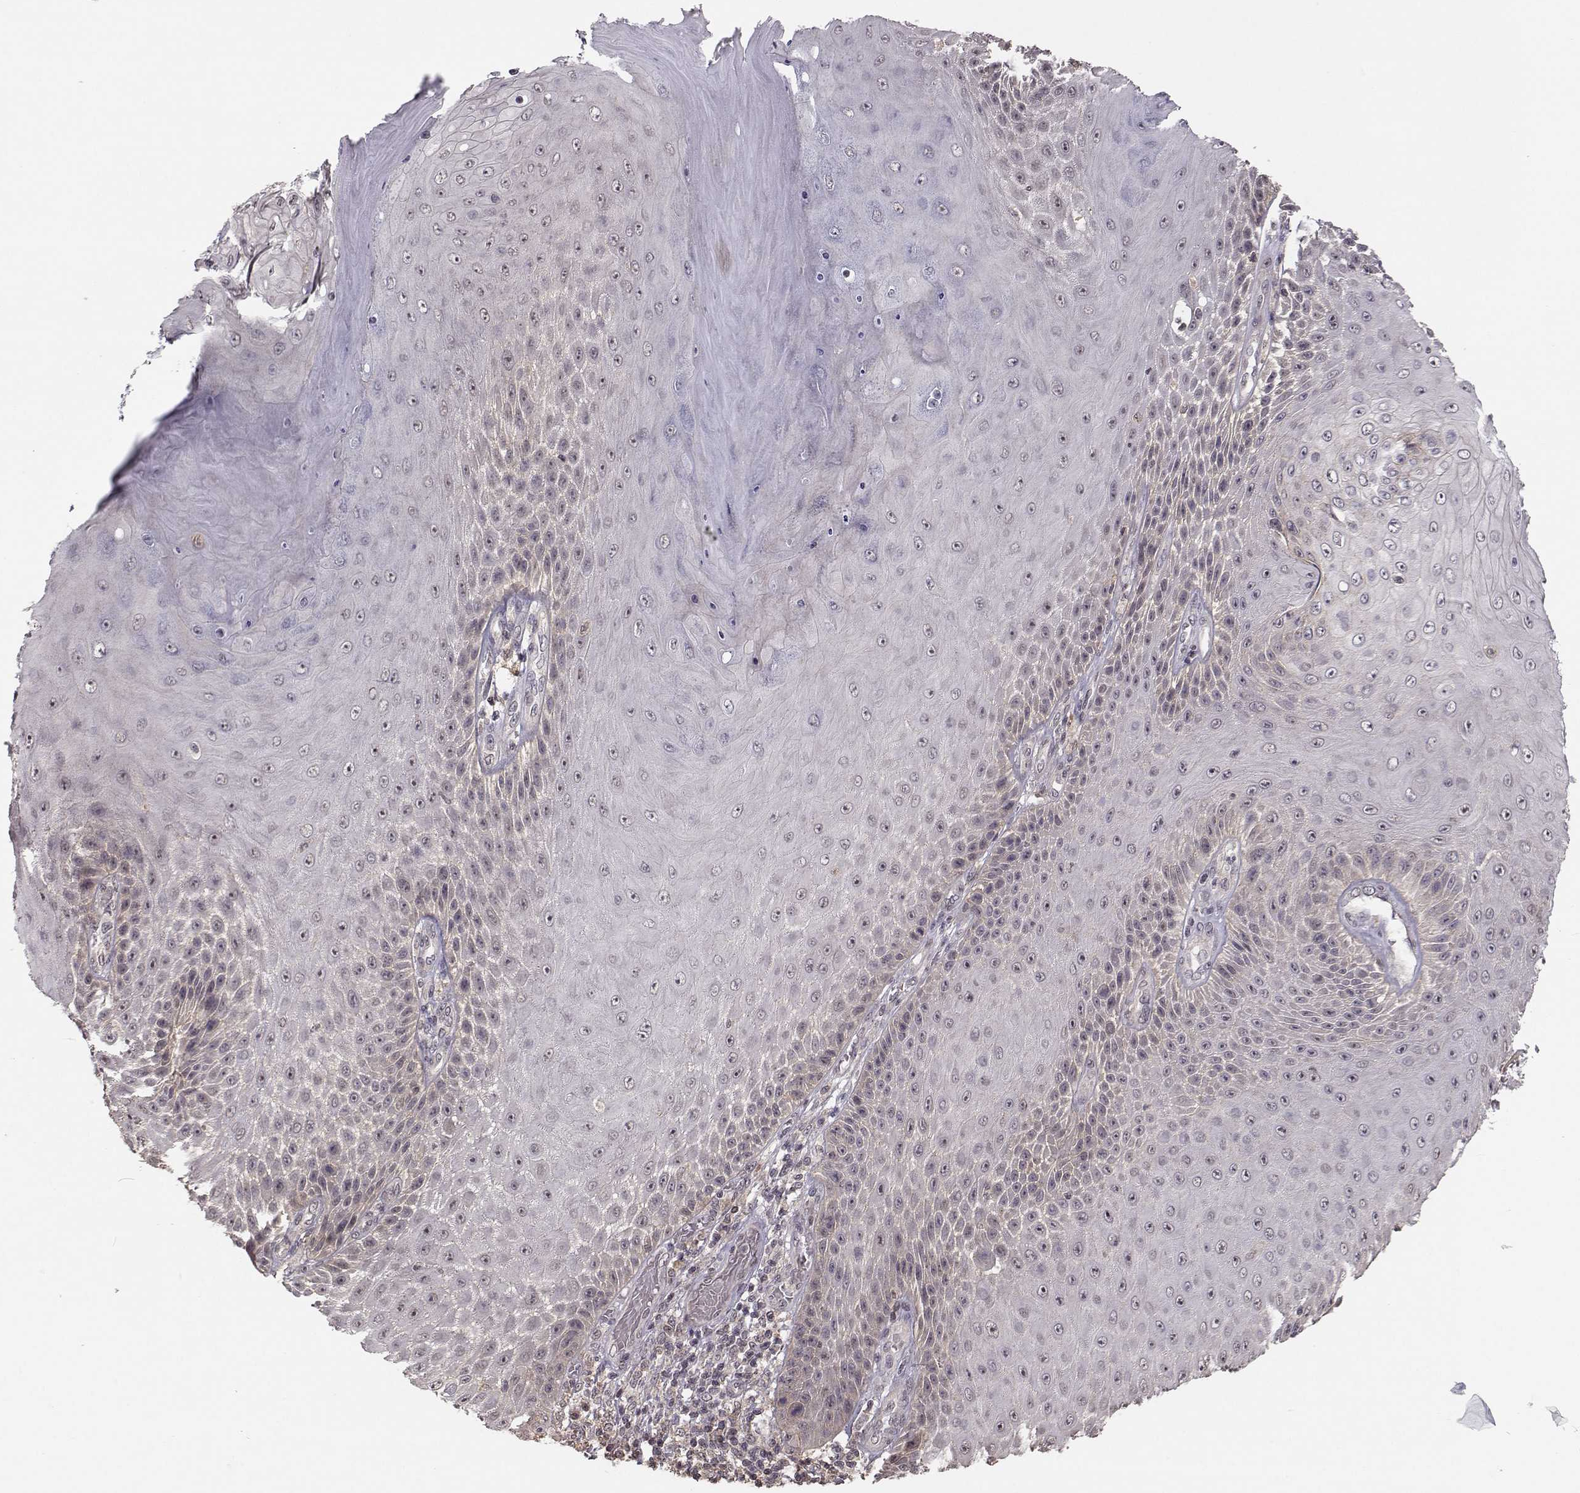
{"staining": {"intensity": "negative", "quantity": "none", "location": "none"}, "tissue": "skin cancer", "cell_type": "Tumor cells", "image_type": "cancer", "snomed": [{"axis": "morphology", "description": "Squamous cell carcinoma, NOS"}, {"axis": "topography", "description": "Skin"}], "caption": "This is a image of IHC staining of squamous cell carcinoma (skin), which shows no staining in tumor cells.", "gene": "PLEKHG3", "patient": {"sex": "male", "age": 62}}